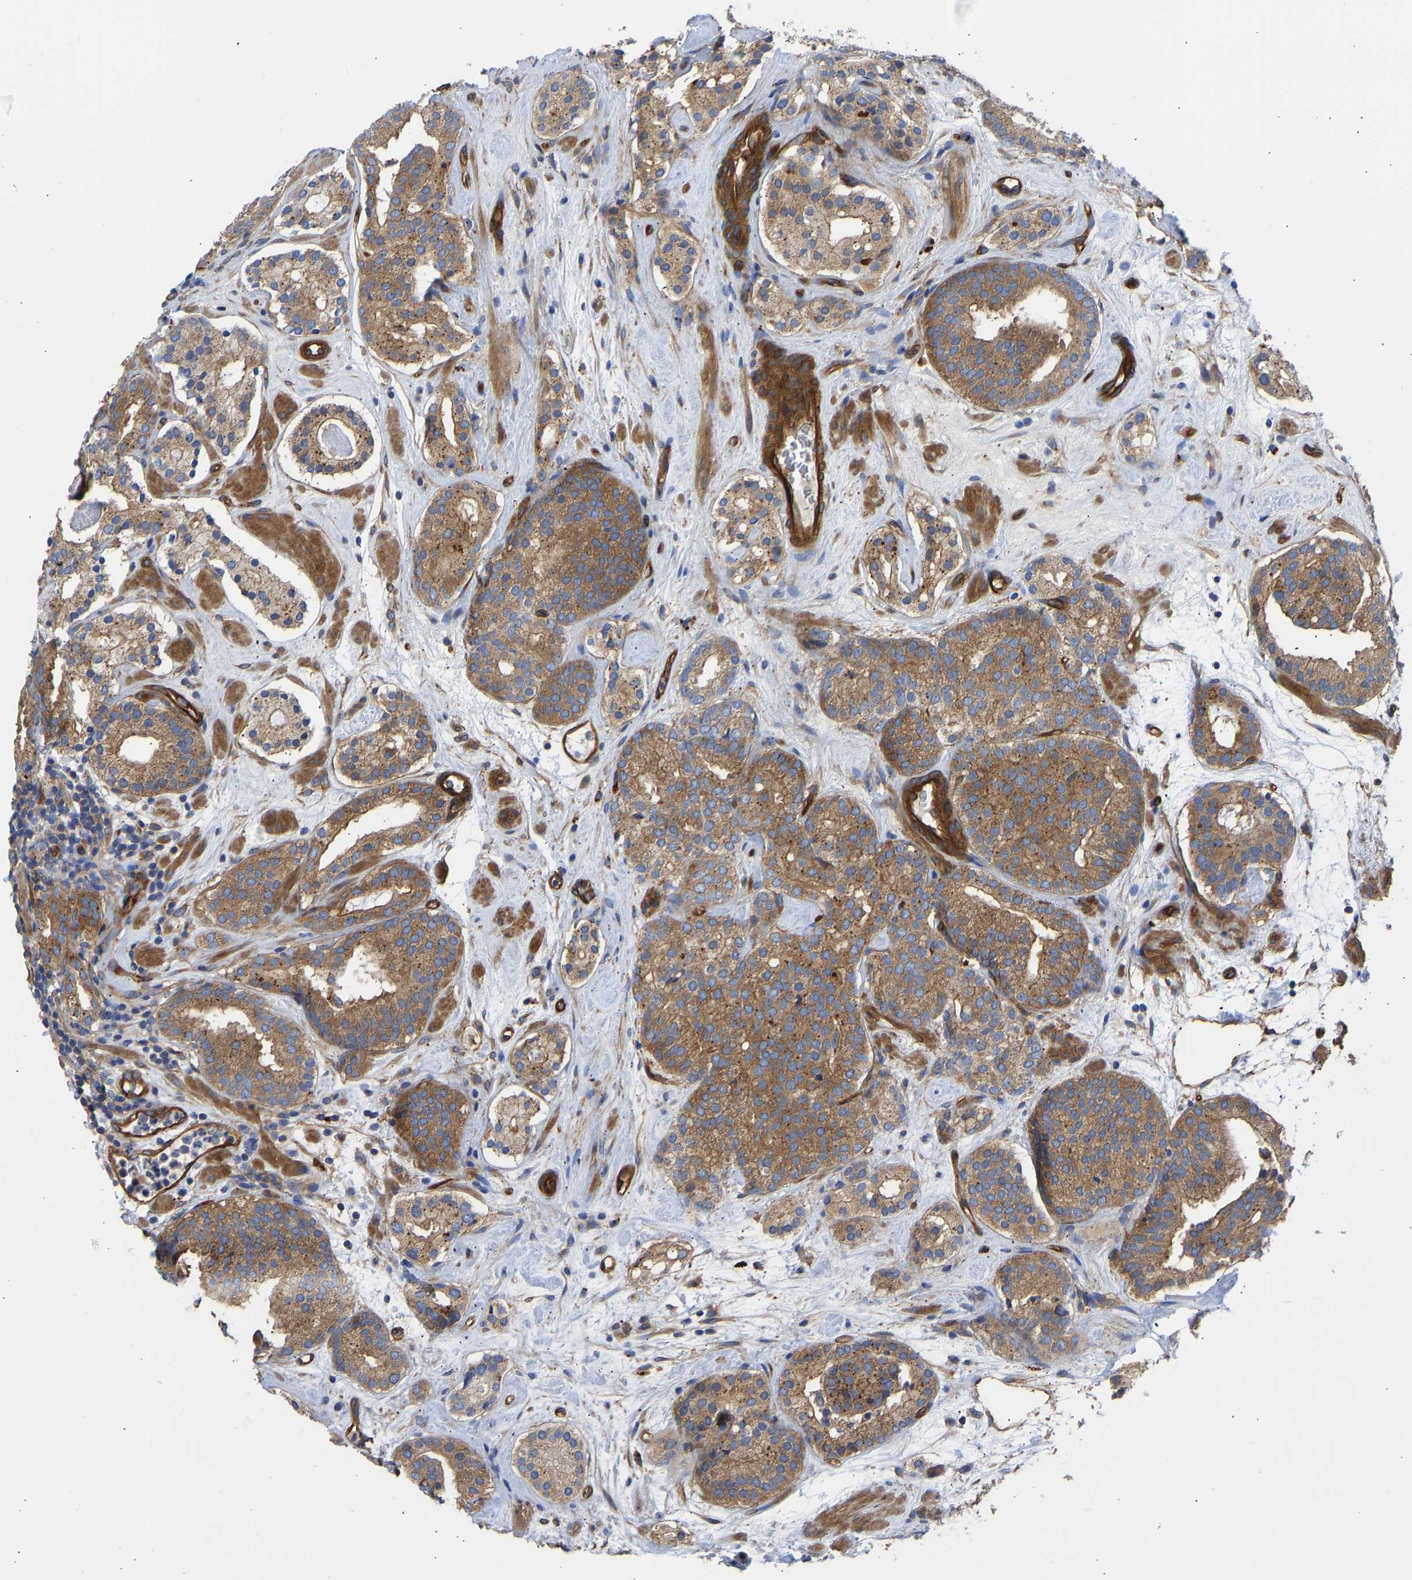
{"staining": {"intensity": "moderate", "quantity": ">75%", "location": "cytoplasmic/membranous"}, "tissue": "prostate cancer", "cell_type": "Tumor cells", "image_type": "cancer", "snomed": [{"axis": "morphology", "description": "Adenocarcinoma, Low grade"}, {"axis": "topography", "description": "Prostate"}], "caption": "The photomicrograph demonstrates immunohistochemical staining of prostate cancer (adenocarcinoma (low-grade)). There is moderate cytoplasmic/membranous positivity is present in about >75% of tumor cells.", "gene": "MYO1C", "patient": {"sex": "male", "age": 69}}